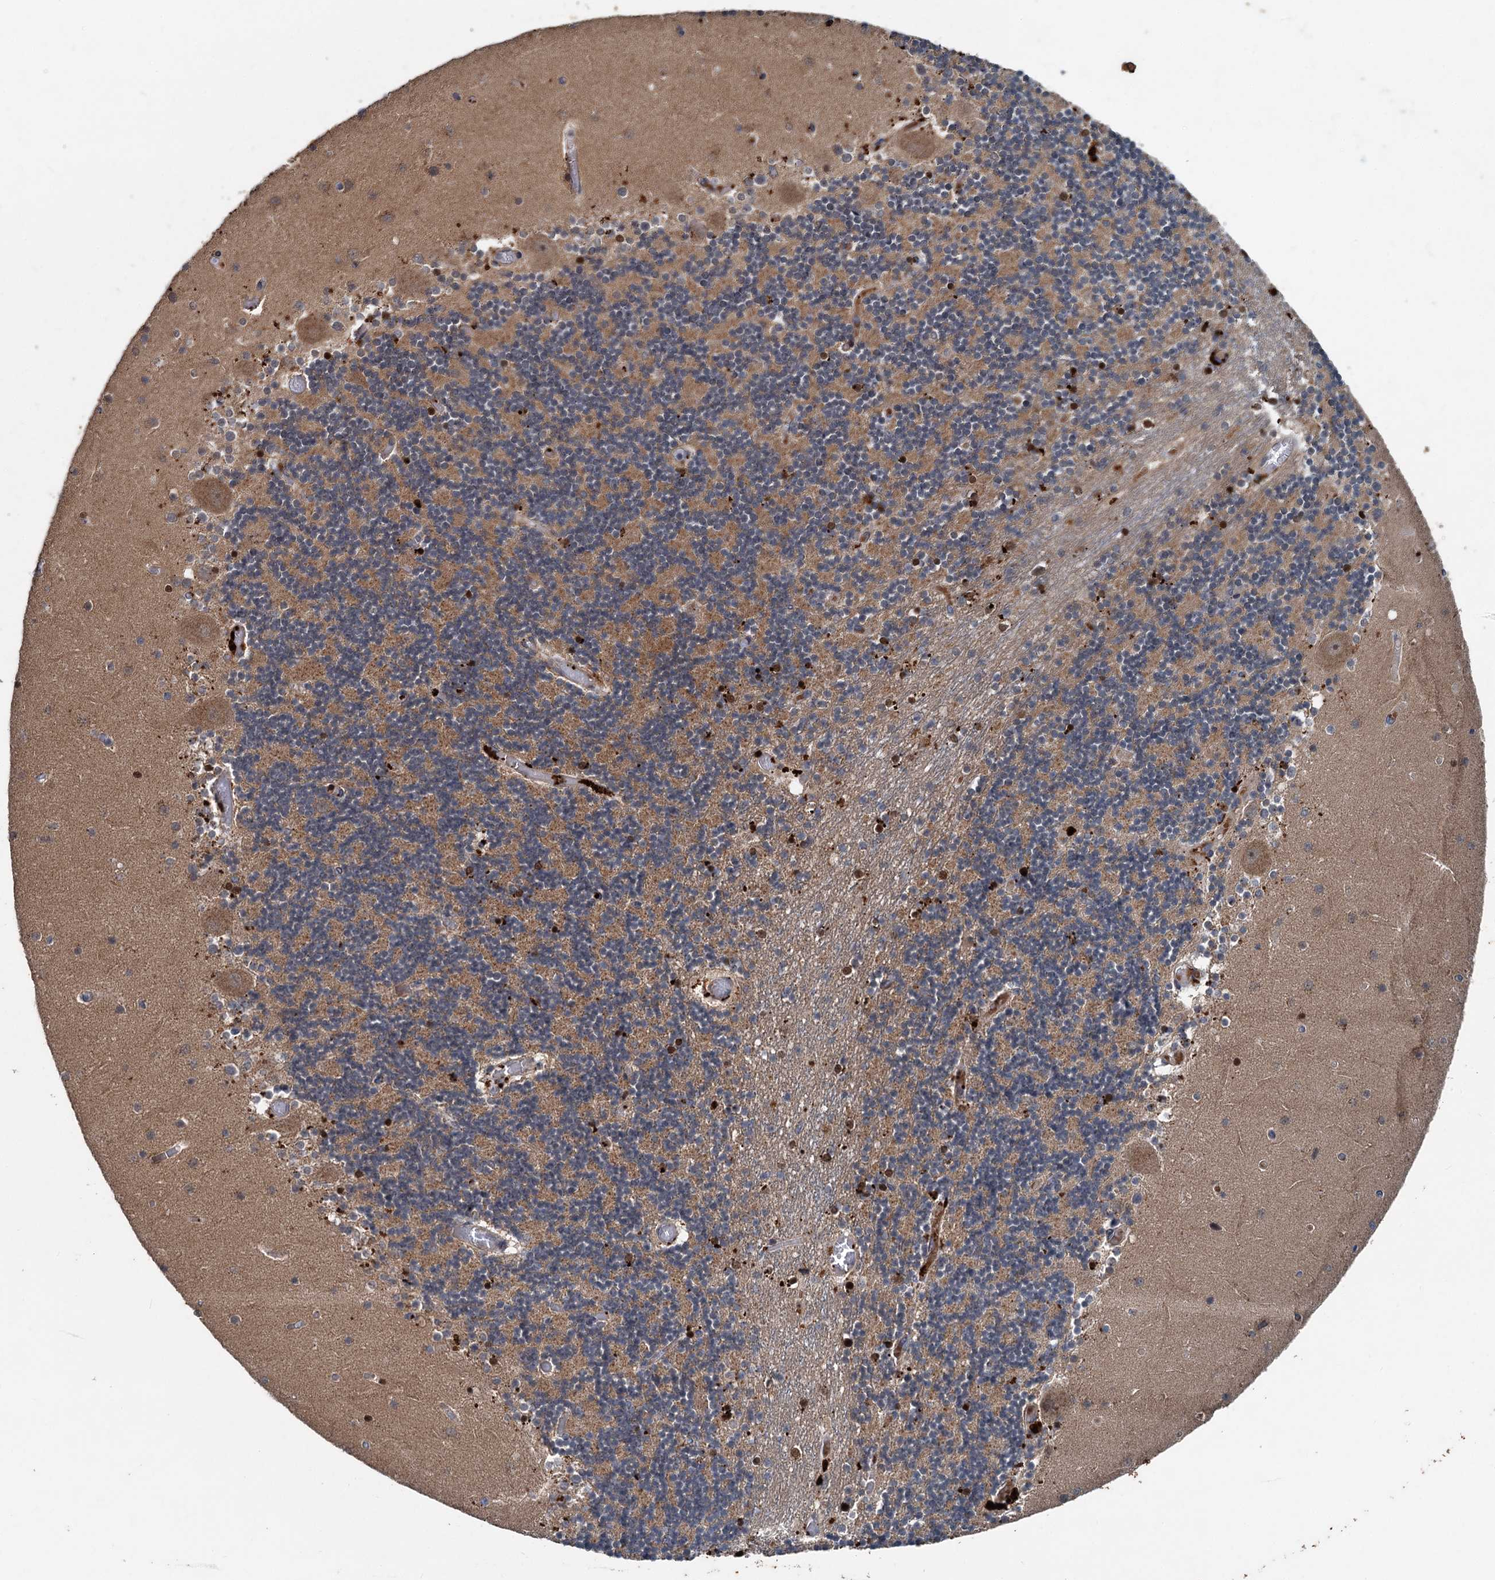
{"staining": {"intensity": "moderate", "quantity": "25%-75%", "location": "cytoplasmic/membranous"}, "tissue": "cerebellum", "cell_type": "Cells in granular layer", "image_type": "normal", "snomed": [{"axis": "morphology", "description": "Normal tissue, NOS"}, {"axis": "topography", "description": "Cerebellum"}], "caption": "Cerebellum stained with IHC reveals moderate cytoplasmic/membranous expression in about 25%-75% of cells in granular layer. The staining is performed using DAB (3,3'-diaminobenzidine) brown chromogen to label protein expression. The nuclei are counter-stained blue using hematoxylin.", "gene": "N4BP2L2", "patient": {"sex": "female", "age": 28}}